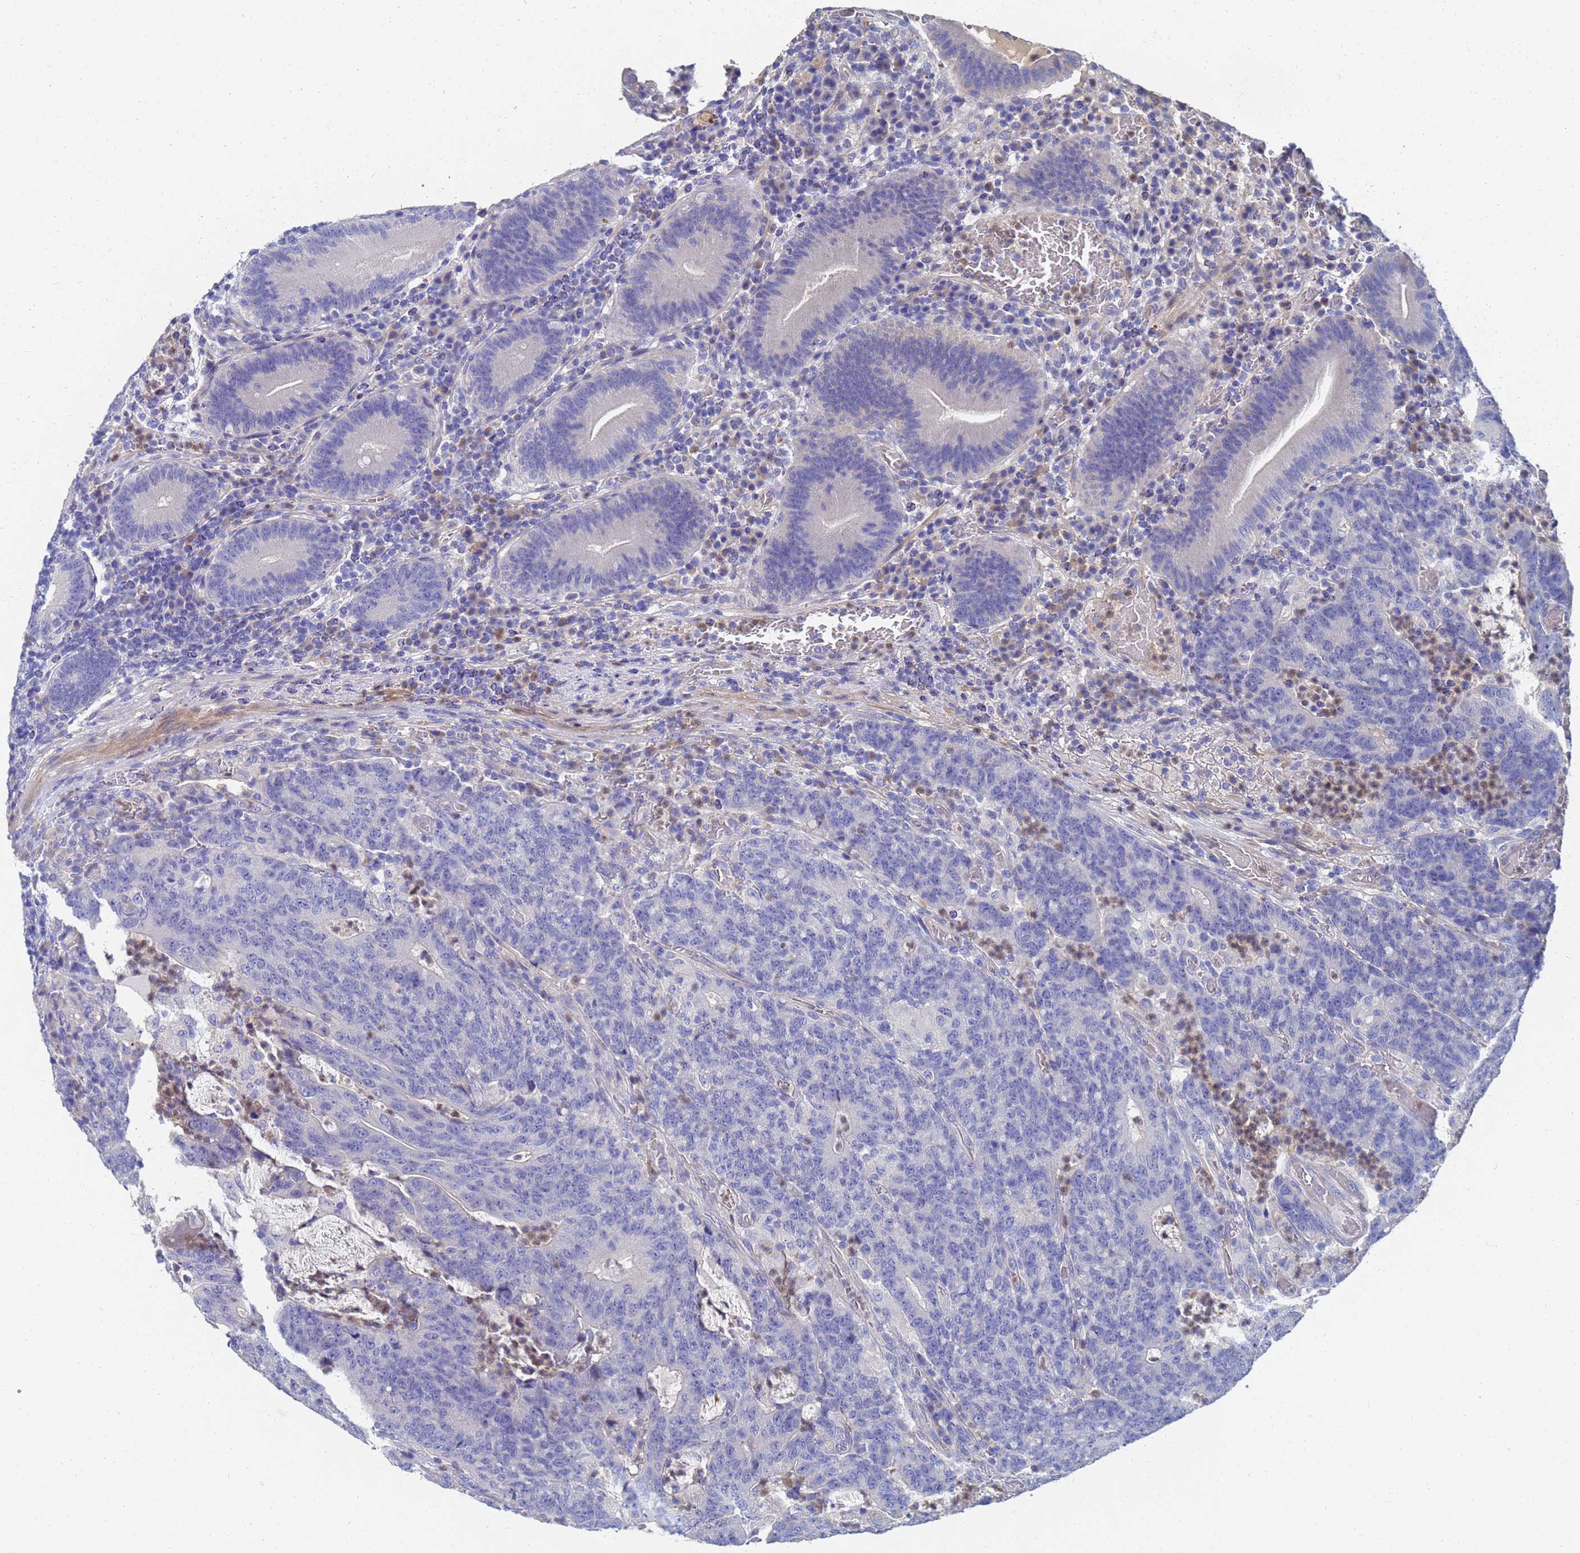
{"staining": {"intensity": "negative", "quantity": "none", "location": "none"}, "tissue": "colorectal cancer", "cell_type": "Tumor cells", "image_type": "cancer", "snomed": [{"axis": "morphology", "description": "Normal tissue, NOS"}, {"axis": "morphology", "description": "Adenocarcinoma, NOS"}, {"axis": "topography", "description": "Colon"}], "caption": "High power microscopy photomicrograph of an IHC histopathology image of adenocarcinoma (colorectal), revealing no significant staining in tumor cells. The staining was performed using DAB (3,3'-diaminobenzidine) to visualize the protein expression in brown, while the nuclei were stained in blue with hematoxylin (Magnification: 20x).", "gene": "LBX2", "patient": {"sex": "female", "age": 75}}